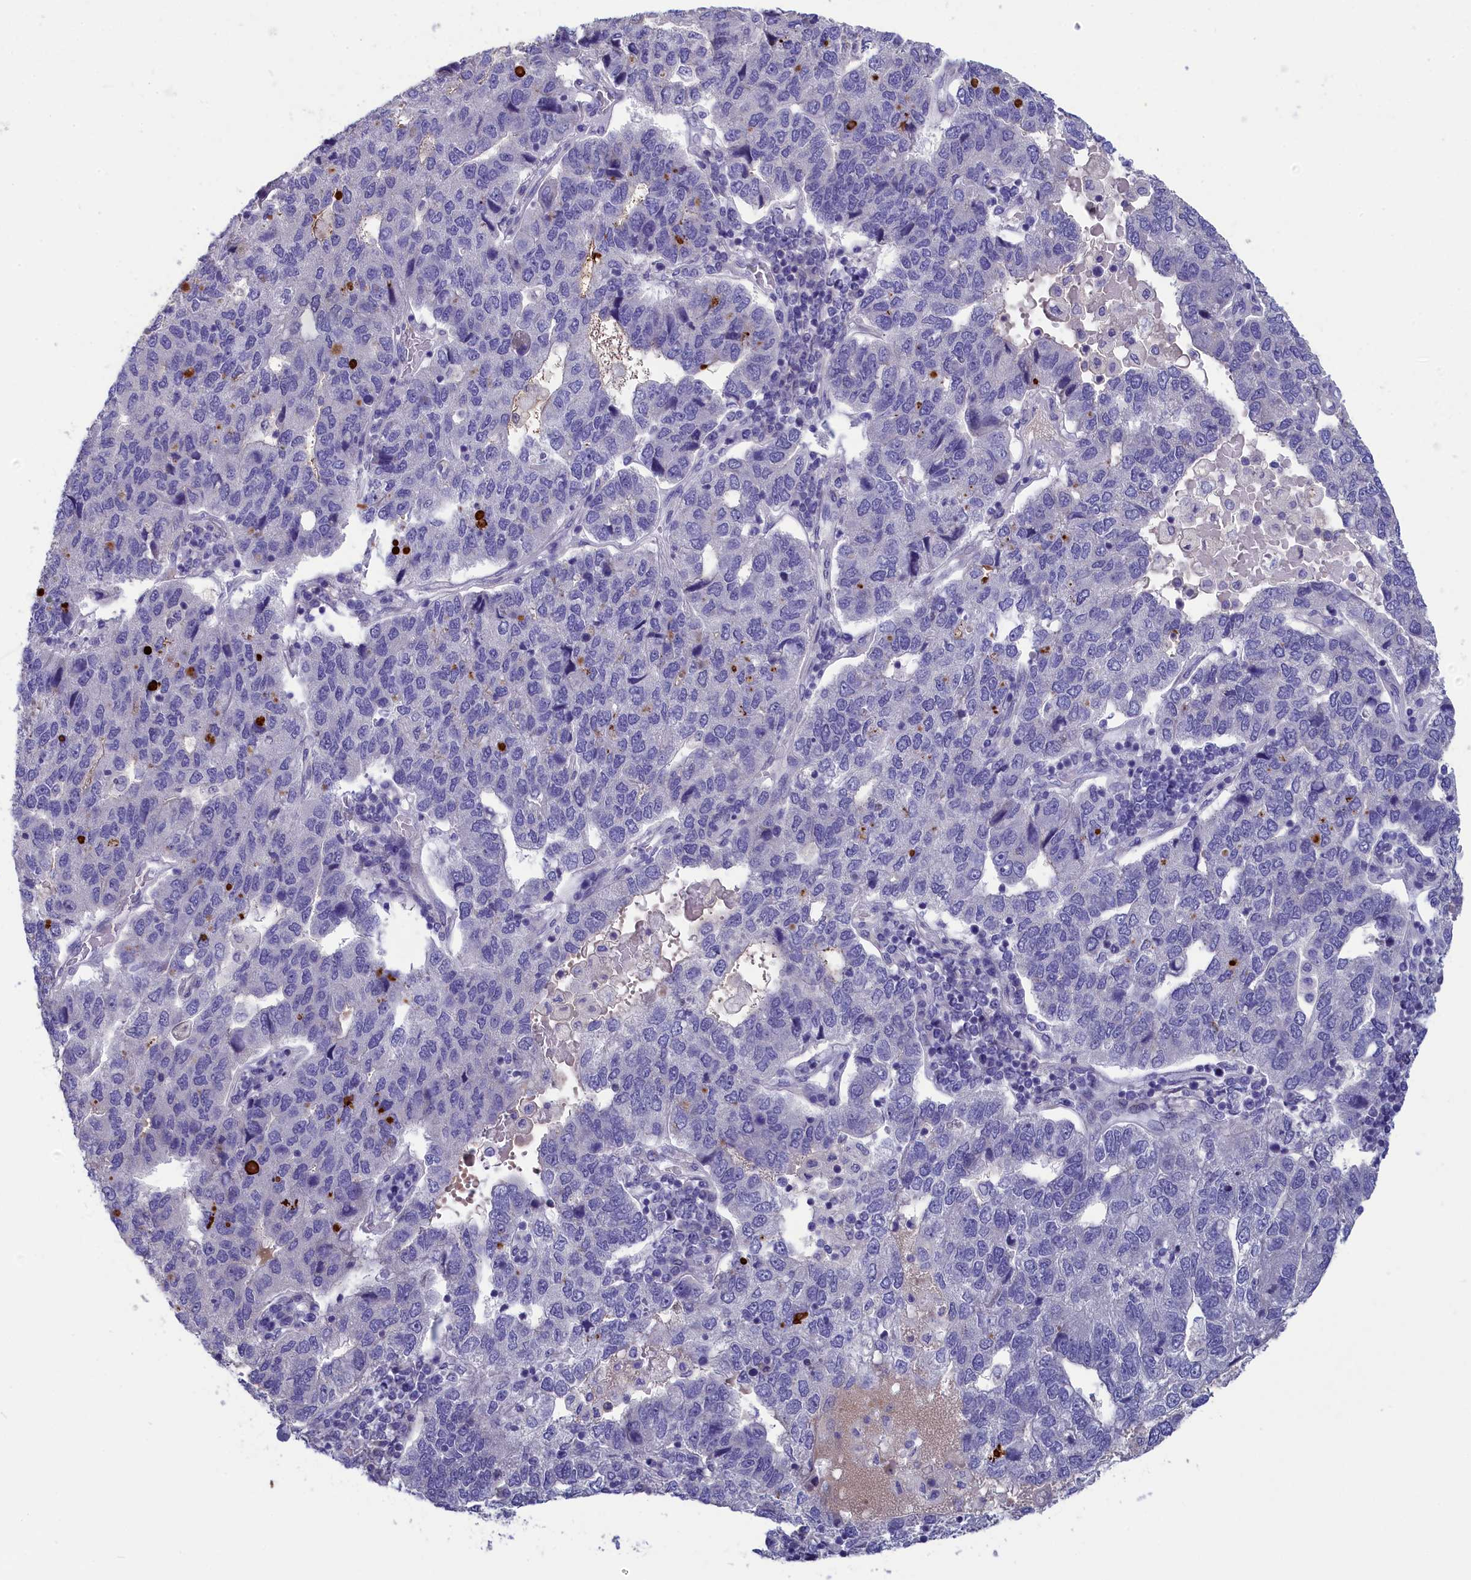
{"staining": {"intensity": "negative", "quantity": "none", "location": "none"}, "tissue": "pancreatic cancer", "cell_type": "Tumor cells", "image_type": "cancer", "snomed": [{"axis": "morphology", "description": "Adenocarcinoma, NOS"}, {"axis": "topography", "description": "Pancreas"}], "caption": "A histopathology image of human pancreatic cancer is negative for staining in tumor cells.", "gene": "TUBGCP4", "patient": {"sex": "female", "age": 61}}